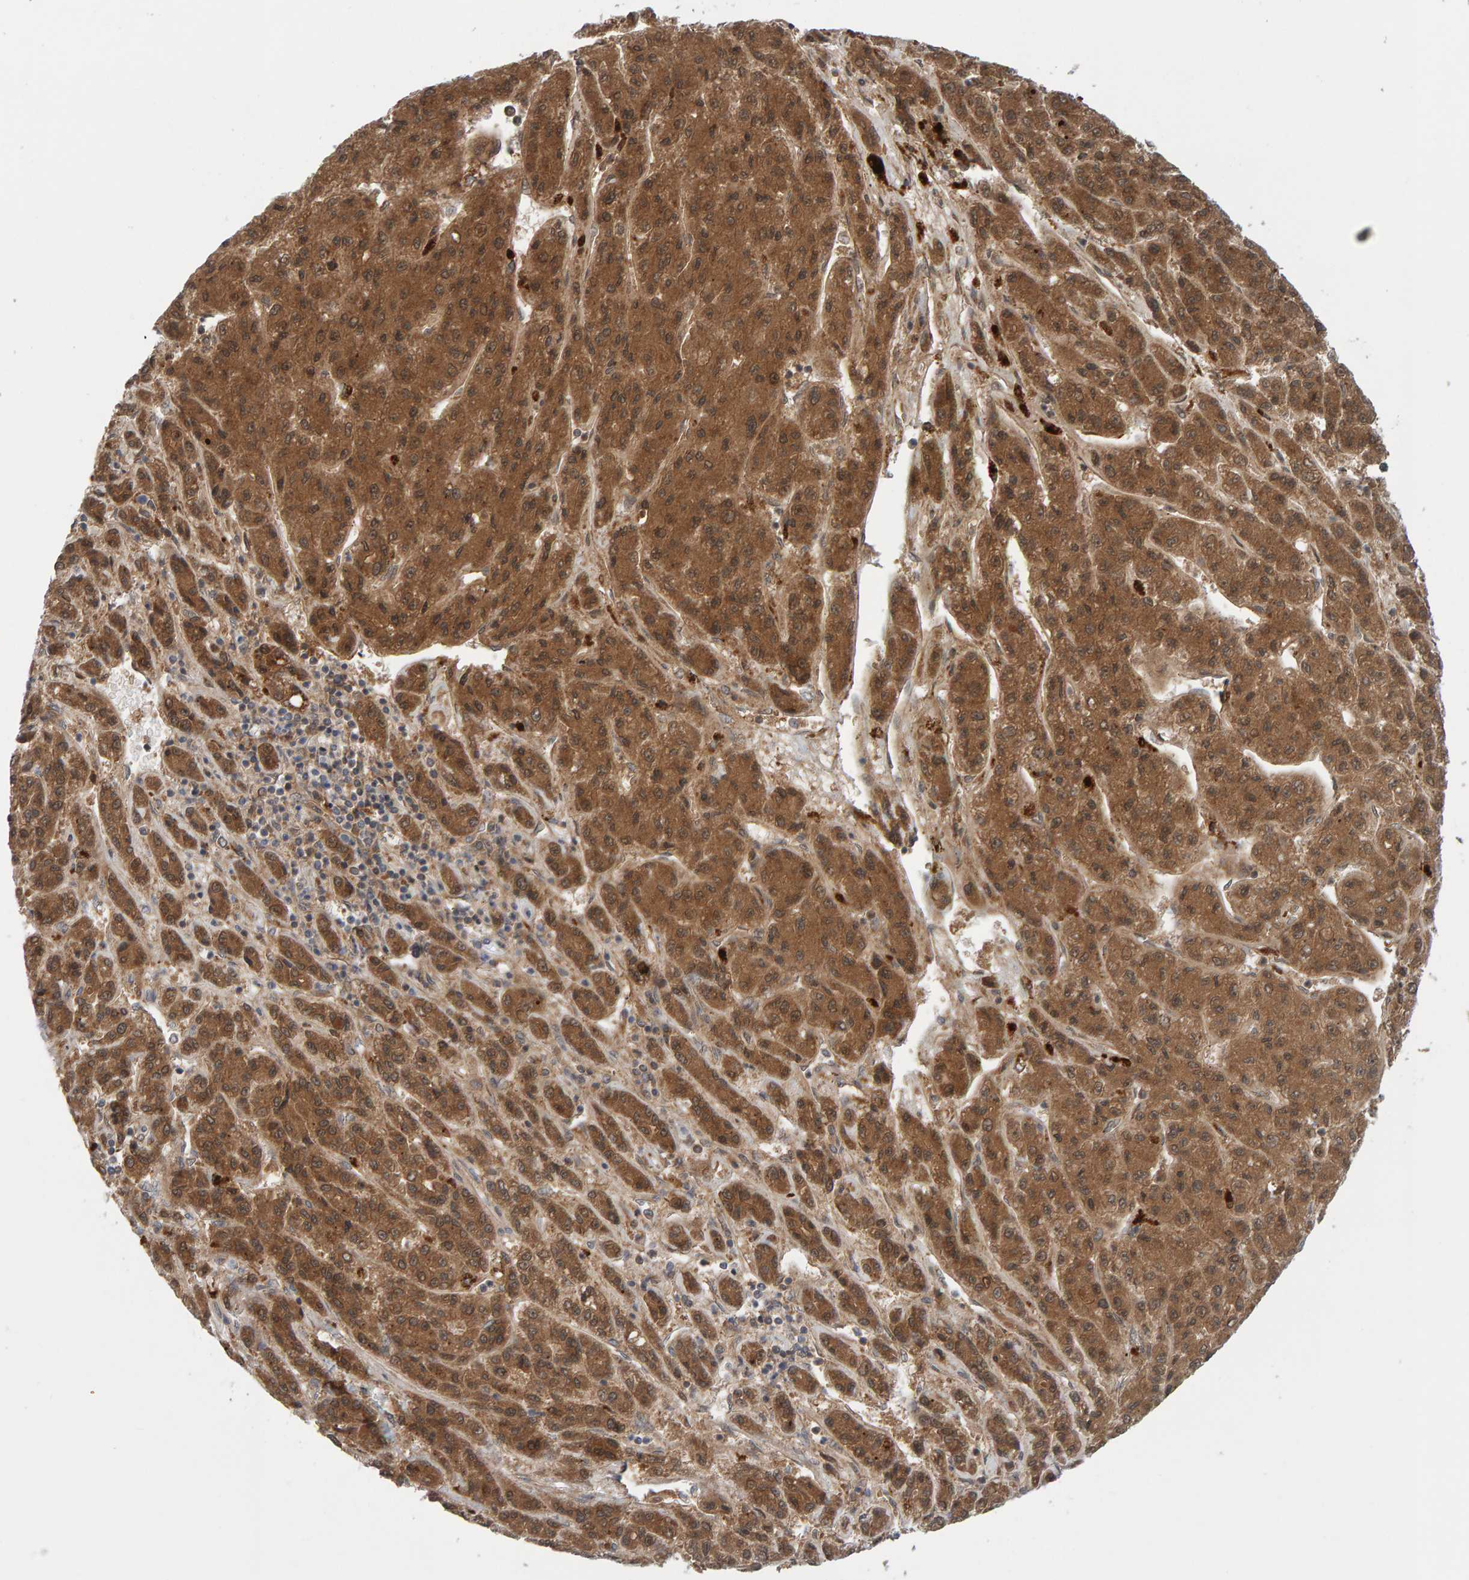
{"staining": {"intensity": "moderate", "quantity": ">75%", "location": "cytoplasmic/membranous"}, "tissue": "liver cancer", "cell_type": "Tumor cells", "image_type": "cancer", "snomed": [{"axis": "morphology", "description": "Carcinoma, Hepatocellular, NOS"}, {"axis": "topography", "description": "Liver"}], "caption": "About >75% of tumor cells in human liver hepatocellular carcinoma demonstrate moderate cytoplasmic/membranous protein staining as visualized by brown immunohistochemical staining.", "gene": "TATDN1", "patient": {"sex": "male", "age": 70}}